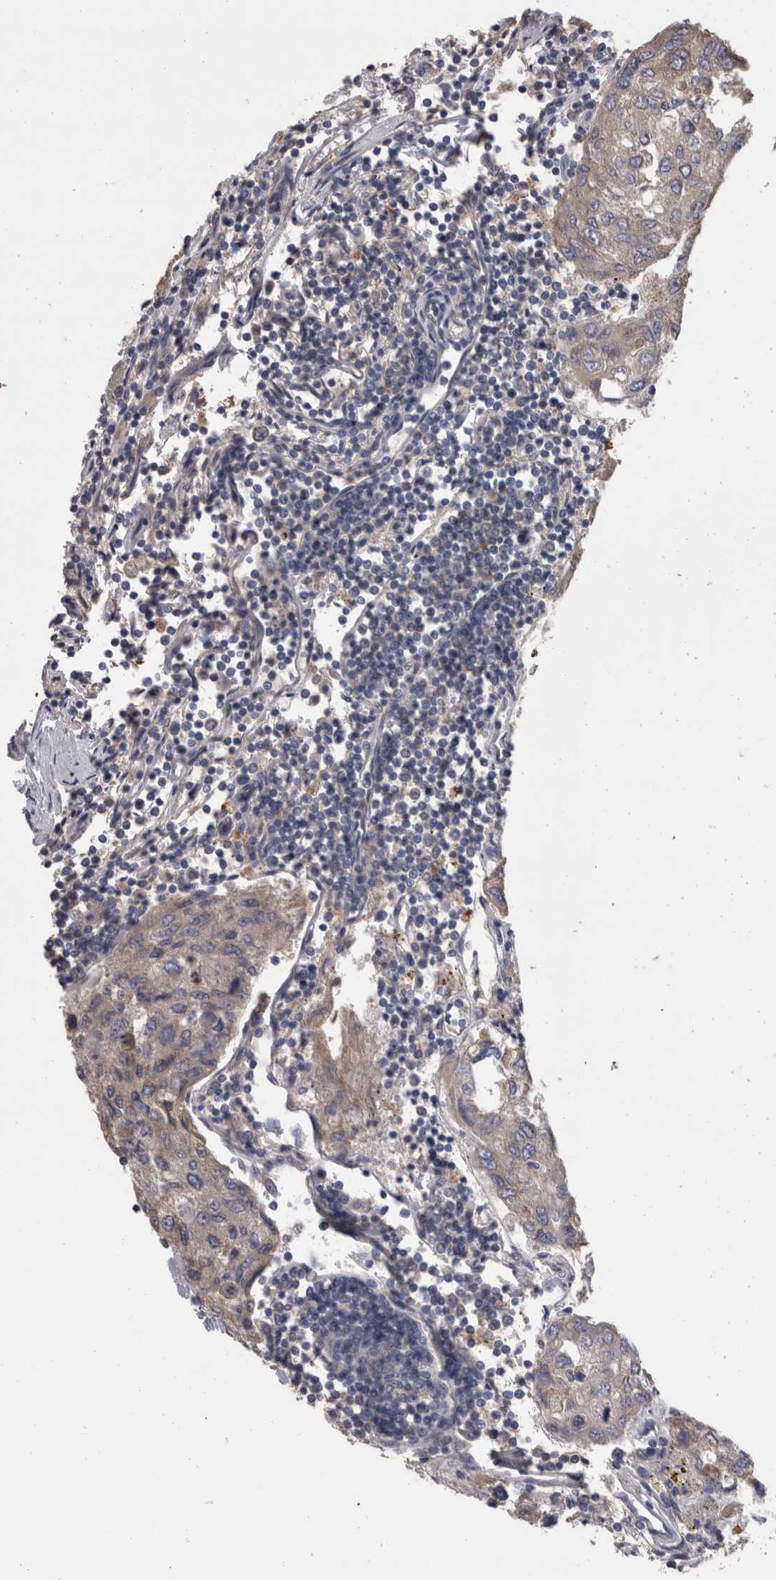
{"staining": {"intensity": "weak", "quantity": ">75%", "location": "cytoplasmic/membranous"}, "tissue": "urothelial cancer", "cell_type": "Tumor cells", "image_type": "cancer", "snomed": [{"axis": "morphology", "description": "Urothelial carcinoma, High grade"}, {"axis": "topography", "description": "Lymph node"}, {"axis": "topography", "description": "Urinary bladder"}], "caption": "A brown stain shows weak cytoplasmic/membranous positivity of a protein in urothelial cancer tumor cells.", "gene": "FHOD3", "patient": {"sex": "male", "age": 51}}